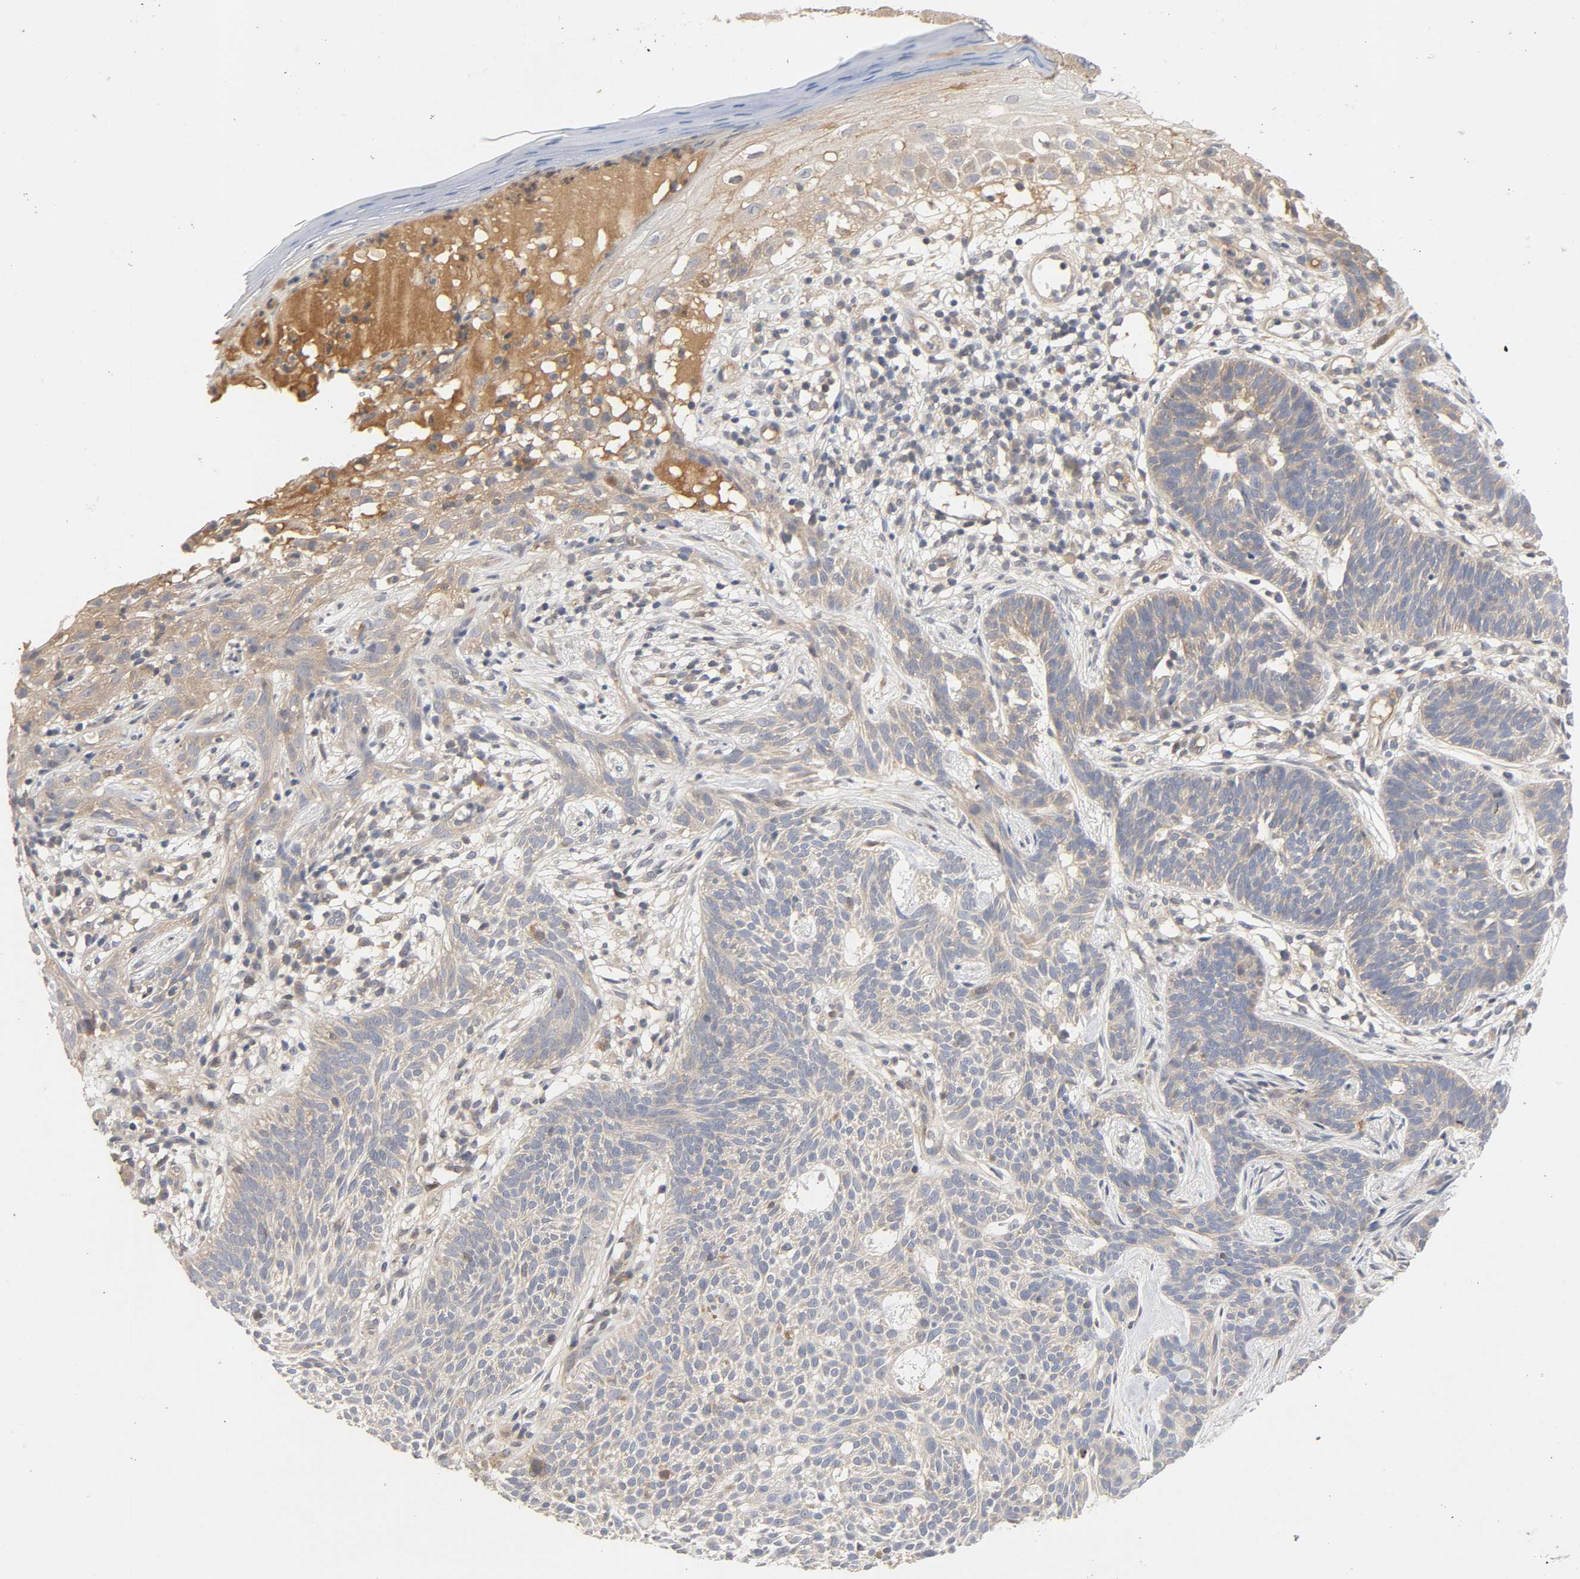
{"staining": {"intensity": "moderate", "quantity": ">75%", "location": "cytoplasmic/membranous"}, "tissue": "skin cancer", "cell_type": "Tumor cells", "image_type": "cancer", "snomed": [{"axis": "morphology", "description": "Normal tissue, NOS"}, {"axis": "morphology", "description": "Basal cell carcinoma"}, {"axis": "topography", "description": "Skin"}], "caption": "Immunohistochemistry (IHC) staining of skin cancer (basal cell carcinoma), which reveals medium levels of moderate cytoplasmic/membranous expression in about >75% of tumor cells indicating moderate cytoplasmic/membranous protein expression. The staining was performed using DAB (3,3'-diaminobenzidine) (brown) for protein detection and nuclei were counterstained in hematoxylin (blue).", "gene": "CPB2", "patient": {"sex": "female", "age": 69}}